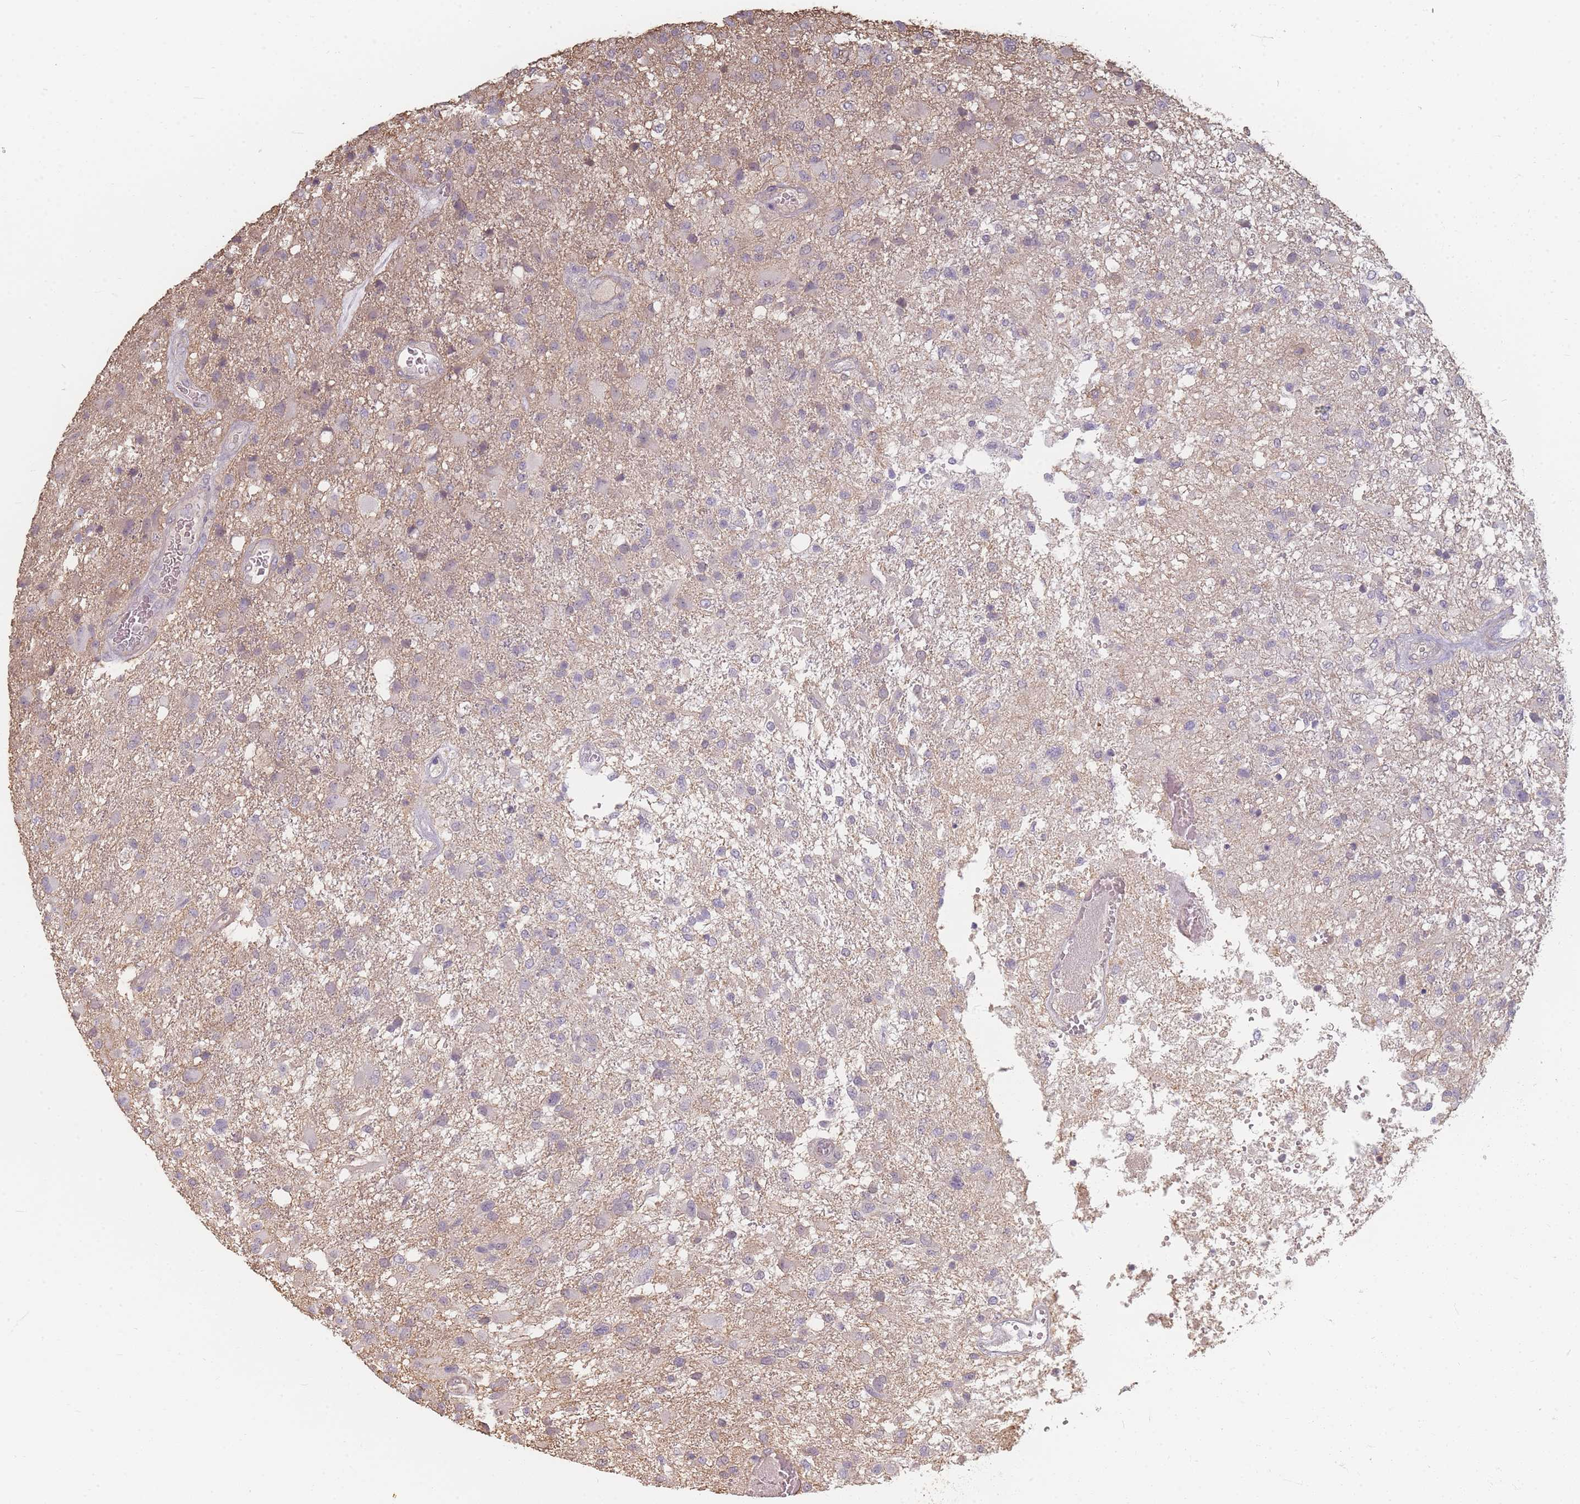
{"staining": {"intensity": "negative", "quantity": "none", "location": "none"}, "tissue": "glioma", "cell_type": "Tumor cells", "image_type": "cancer", "snomed": [{"axis": "morphology", "description": "Glioma, malignant, High grade"}, {"axis": "topography", "description": "Brain"}], "caption": "Immunohistochemistry of glioma shows no positivity in tumor cells.", "gene": "RFTN1", "patient": {"sex": "female", "age": 74}}